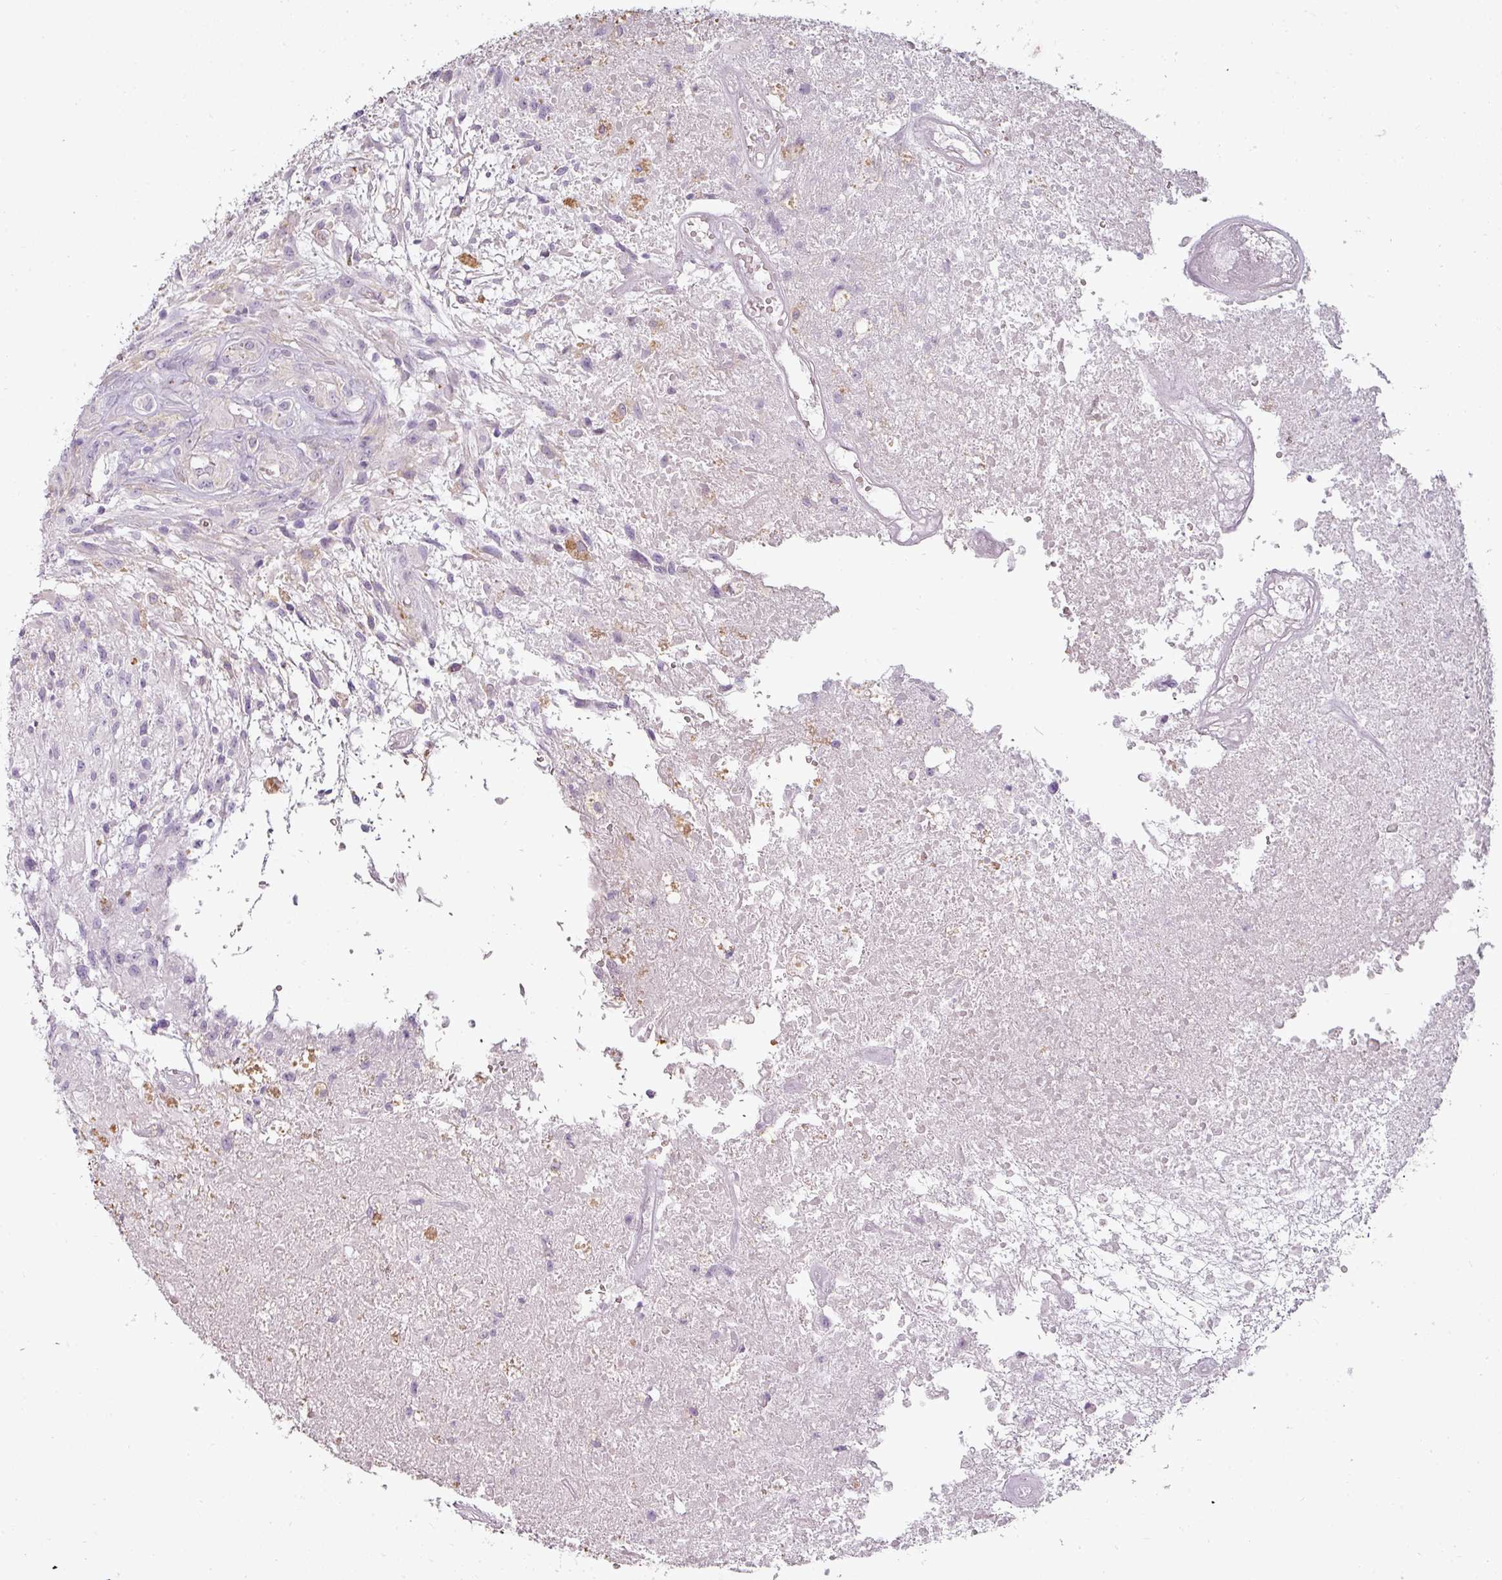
{"staining": {"intensity": "negative", "quantity": "none", "location": "none"}, "tissue": "glioma", "cell_type": "Tumor cells", "image_type": "cancer", "snomed": [{"axis": "morphology", "description": "Glioma, malignant, High grade"}, {"axis": "topography", "description": "Brain"}], "caption": "Immunohistochemistry (IHC) image of glioma stained for a protein (brown), which exhibits no positivity in tumor cells. (Stains: DAB (3,3'-diaminobenzidine) immunohistochemistry with hematoxylin counter stain, Microscopy: brightfield microscopy at high magnification).", "gene": "ASB1", "patient": {"sex": "male", "age": 56}}